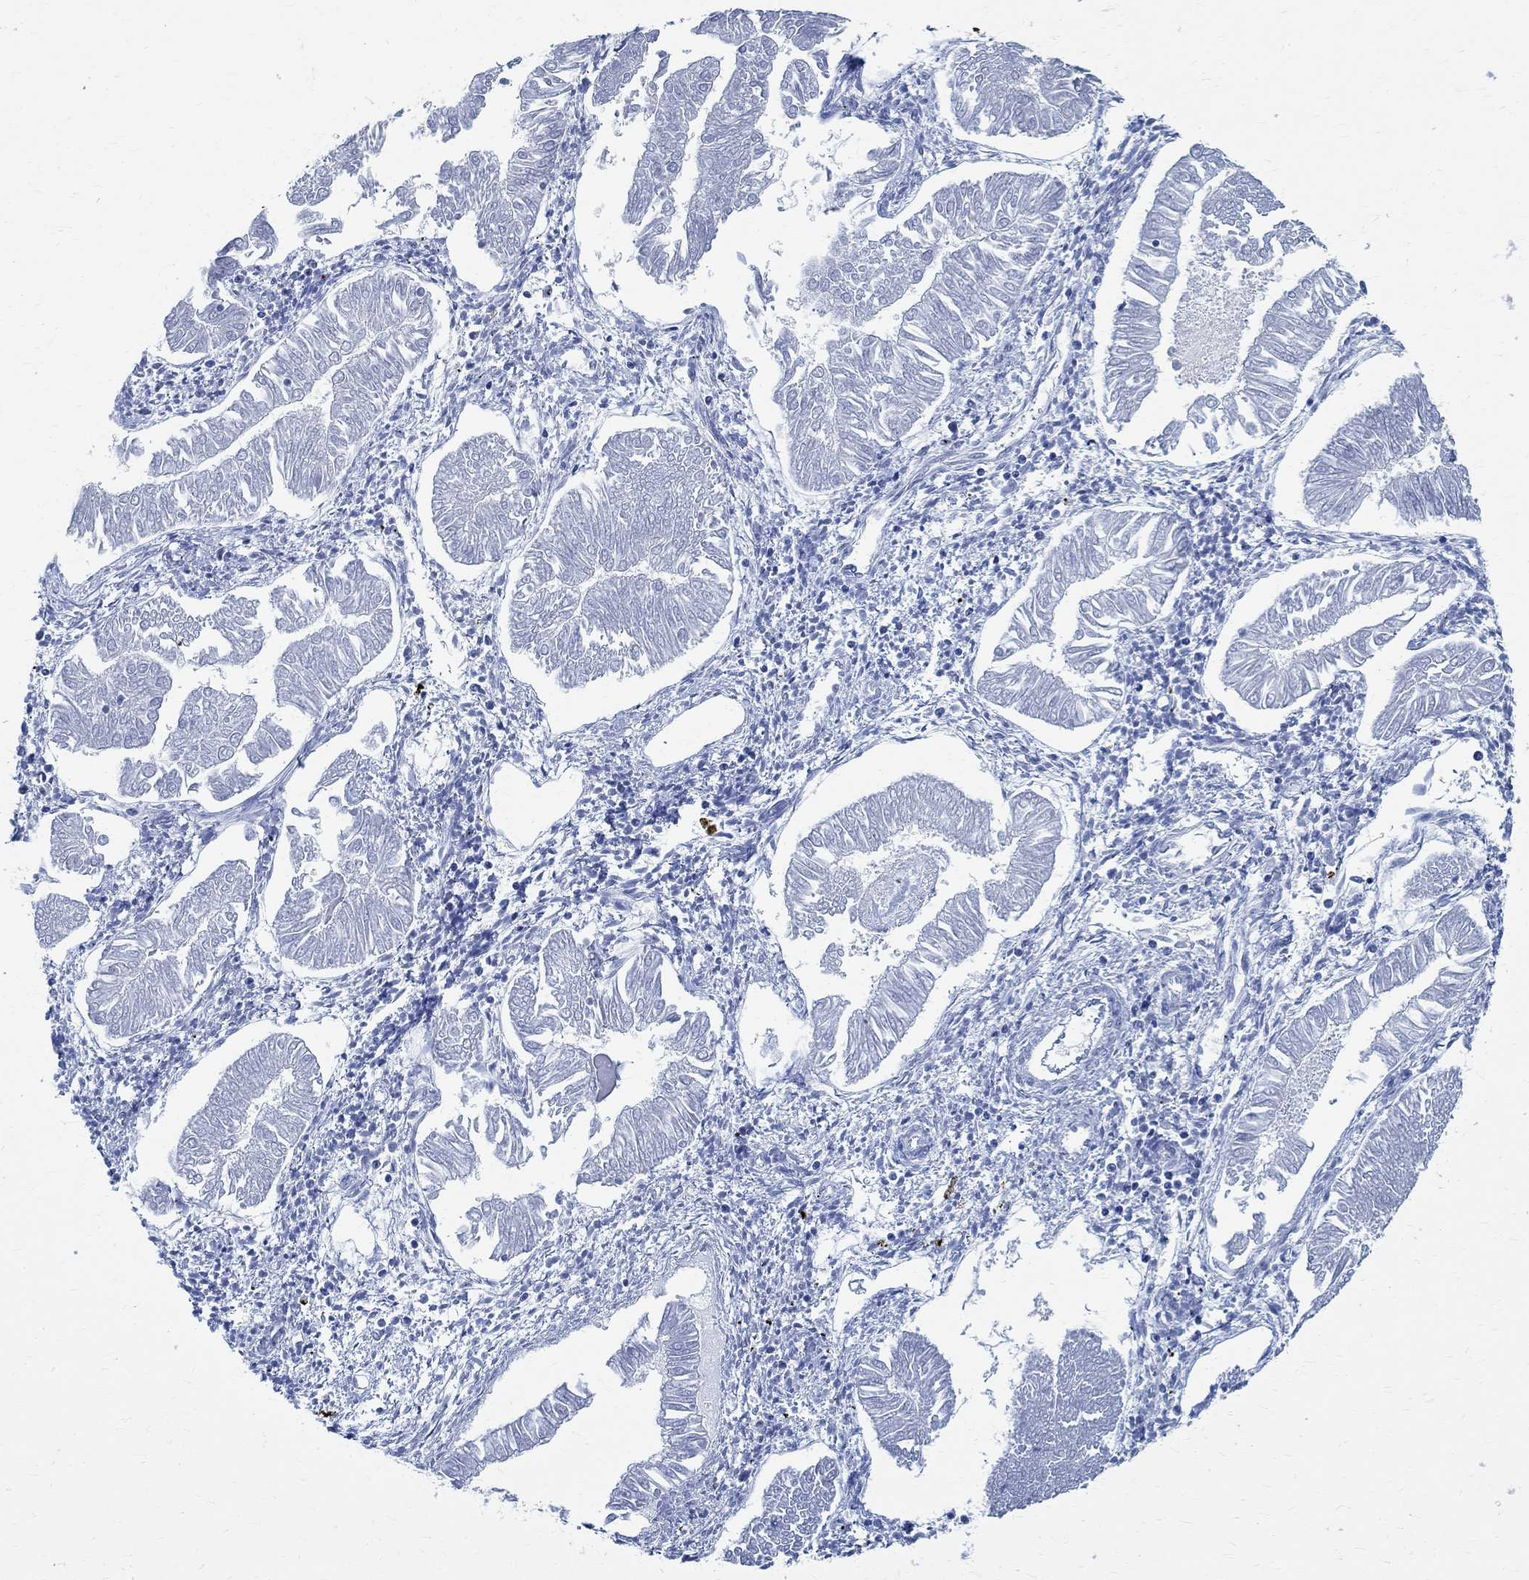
{"staining": {"intensity": "negative", "quantity": "none", "location": "none"}, "tissue": "endometrial cancer", "cell_type": "Tumor cells", "image_type": "cancer", "snomed": [{"axis": "morphology", "description": "Adenocarcinoma, NOS"}, {"axis": "topography", "description": "Endometrium"}], "caption": "Human endometrial cancer stained for a protein using immunohistochemistry reveals no staining in tumor cells.", "gene": "TMEM221", "patient": {"sex": "female", "age": 53}}